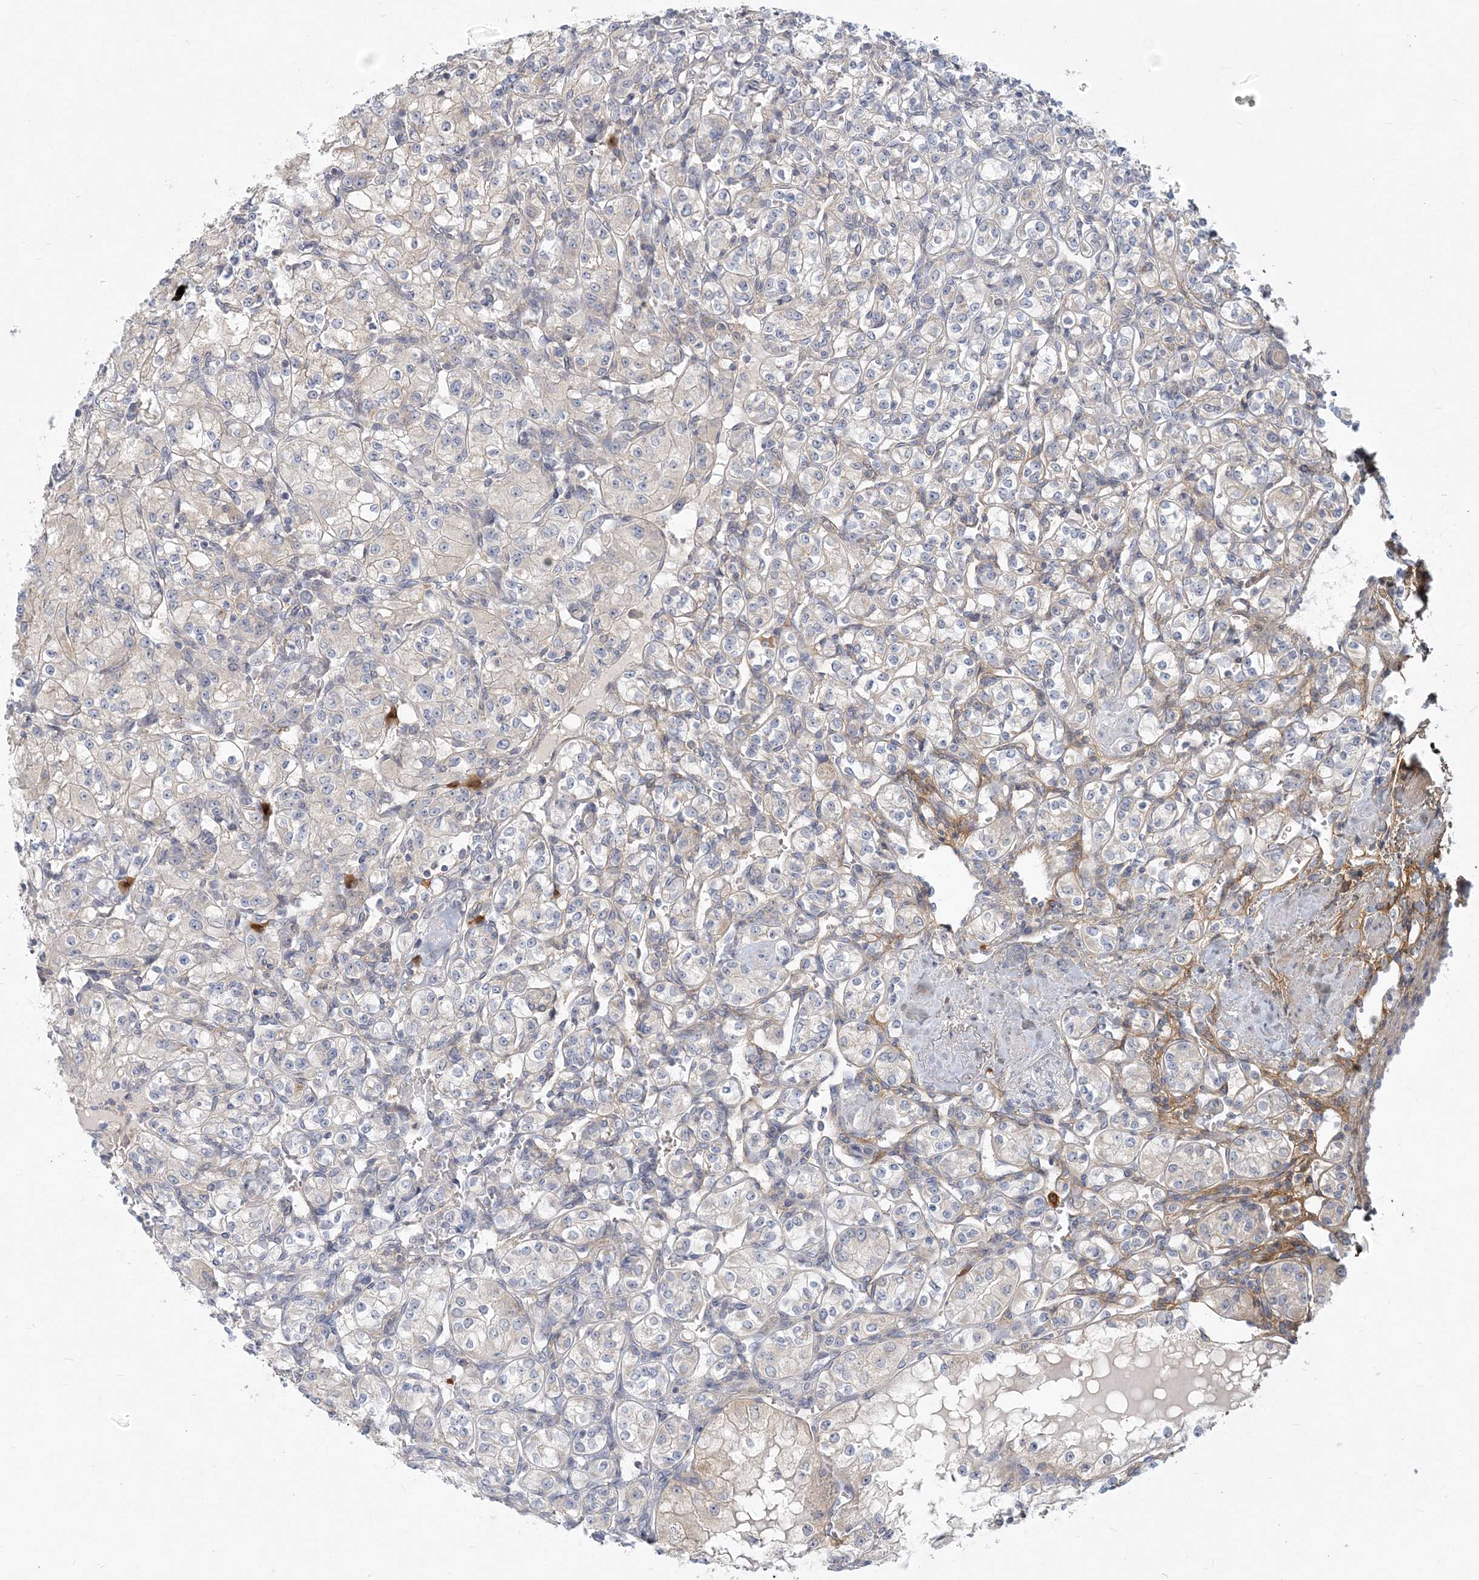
{"staining": {"intensity": "negative", "quantity": "none", "location": "none"}, "tissue": "renal cancer", "cell_type": "Tumor cells", "image_type": "cancer", "snomed": [{"axis": "morphology", "description": "Adenocarcinoma, NOS"}, {"axis": "topography", "description": "Kidney"}], "caption": "High magnification brightfield microscopy of renal cancer stained with DAB (brown) and counterstained with hematoxylin (blue): tumor cells show no significant expression. (Immunohistochemistry (ihc), brightfield microscopy, high magnification).", "gene": "GMPPA", "patient": {"sex": "male", "age": 77}}